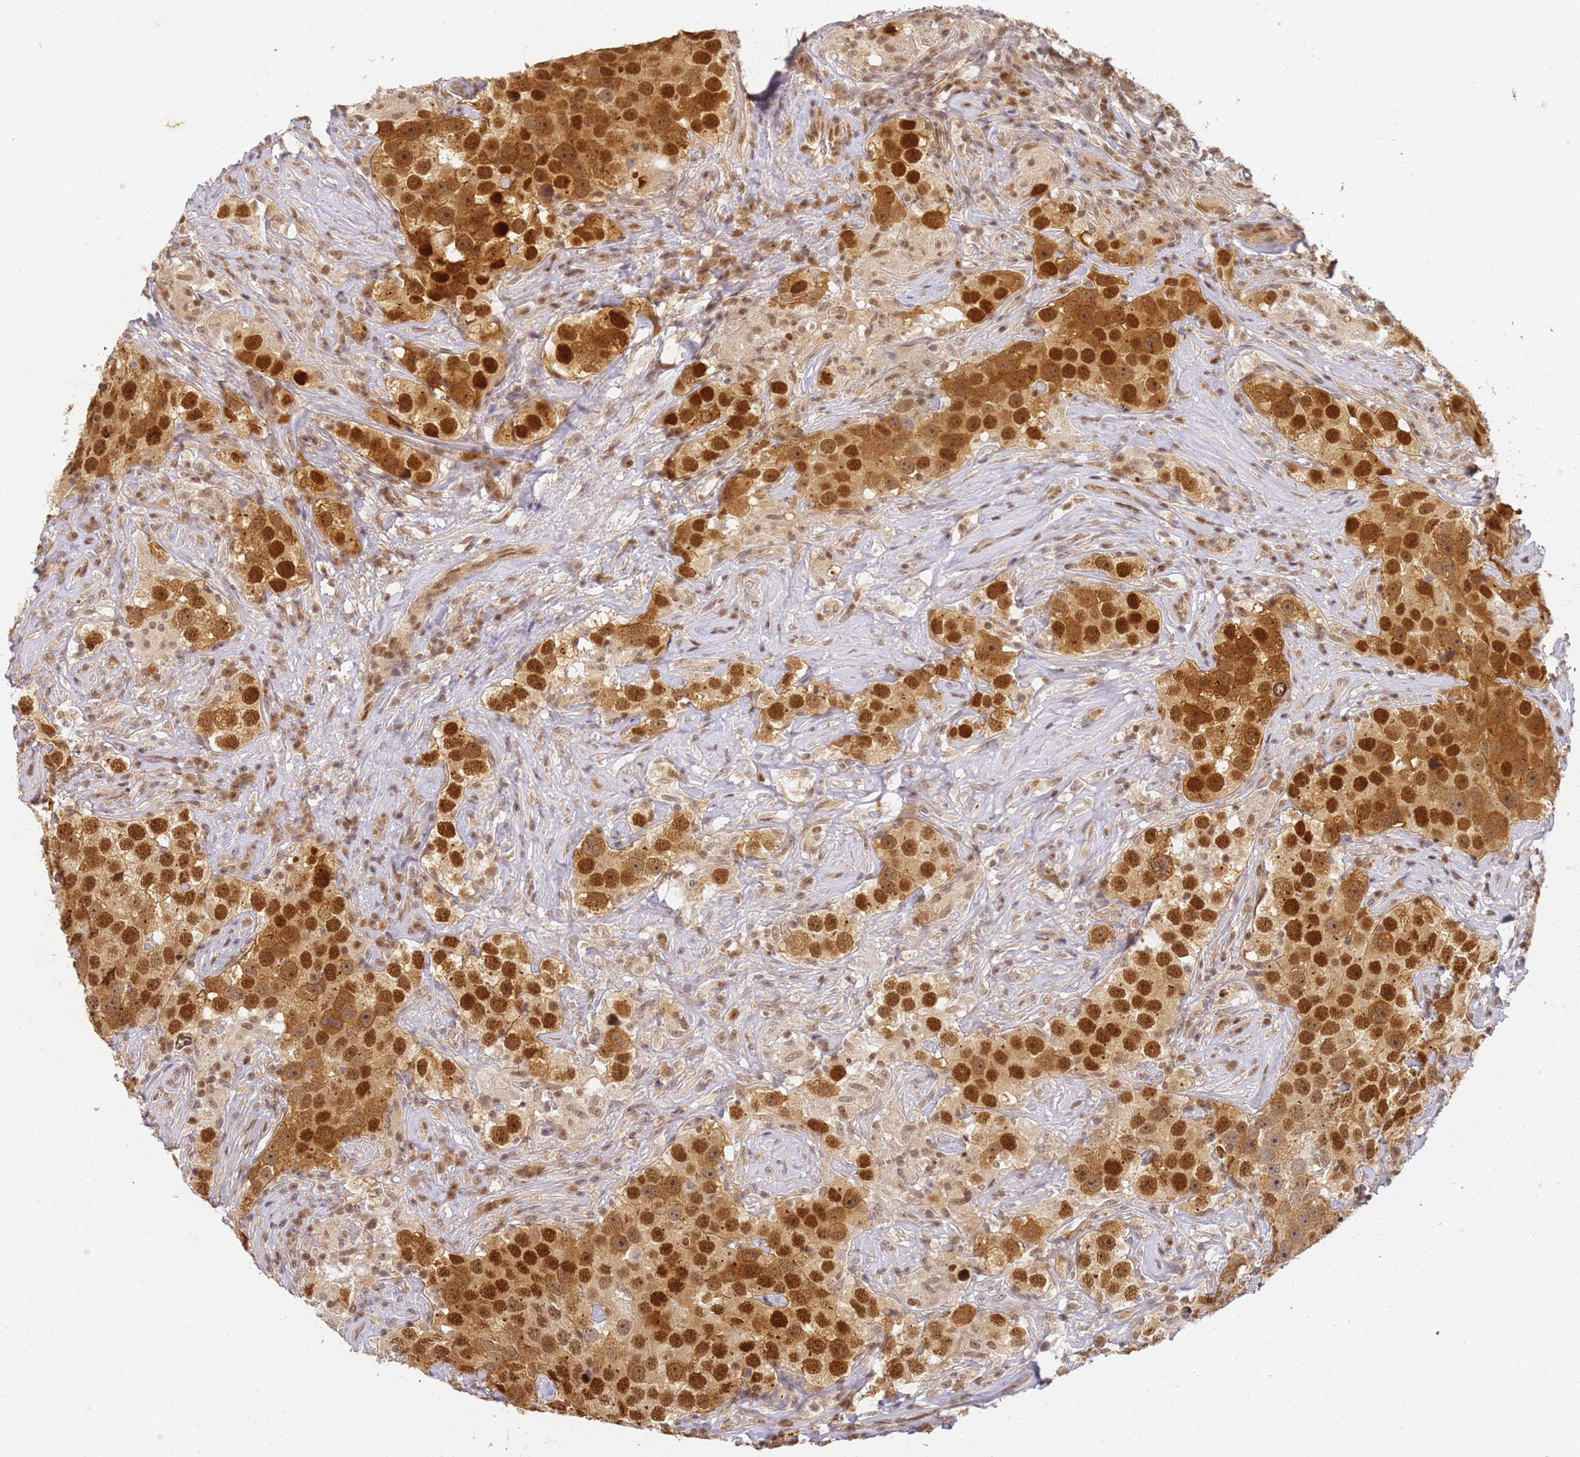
{"staining": {"intensity": "strong", "quantity": ">75%", "location": "cytoplasmic/membranous,nuclear"}, "tissue": "testis cancer", "cell_type": "Tumor cells", "image_type": "cancer", "snomed": [{"axis": "morphology", "description": "Seminoma, NOS"}, {"axis": "topography", "description": "Testis"}], "caption": "Brown immunohistochemical staining in human testis cancer displays strong cytoplasmic/membranous and nuclear staining in about >75% of tumor cells.", "gene": "HMCES", "patient": {"sex": "male", "age": 49}}